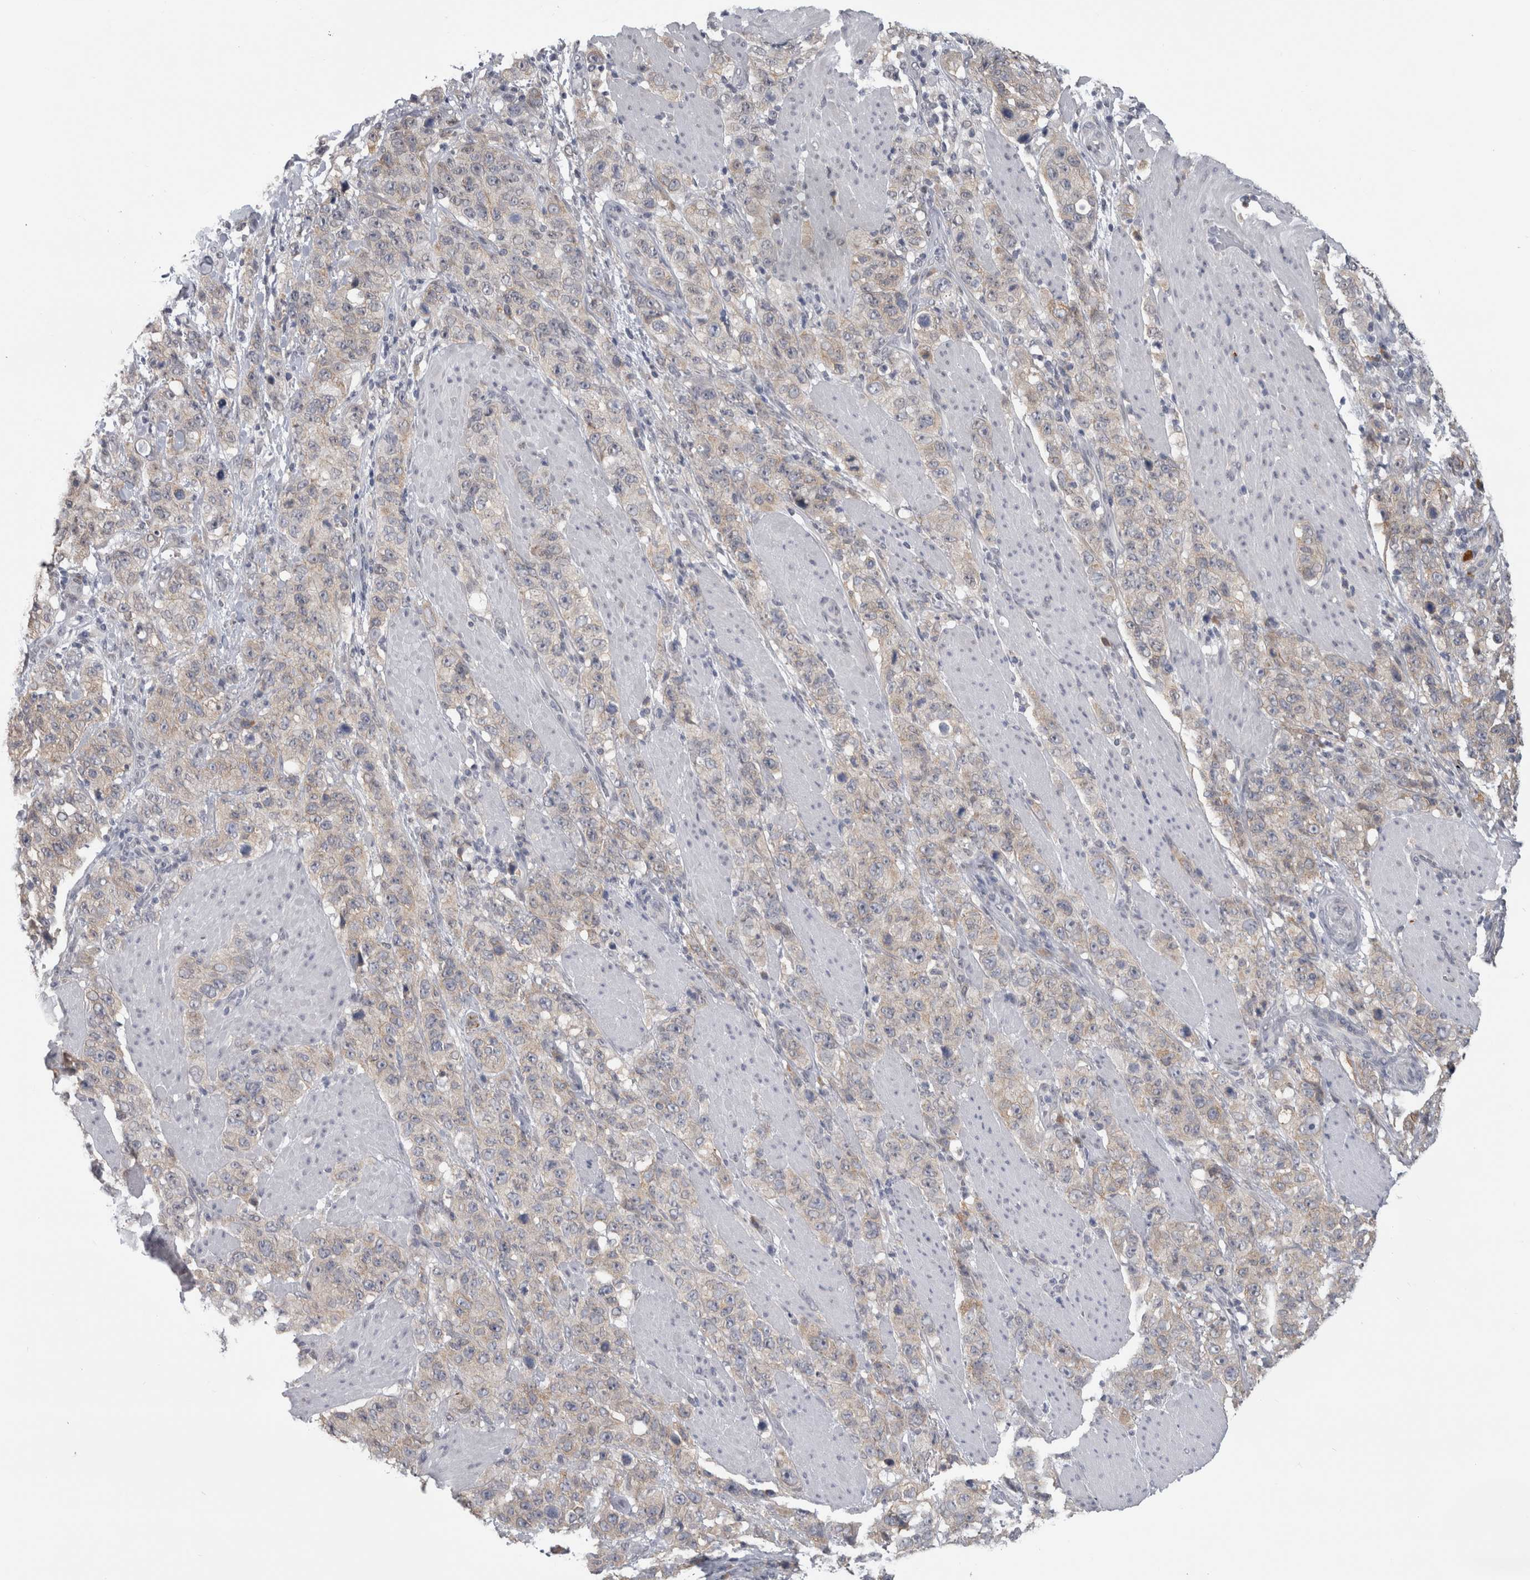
{"staining": {"intensity": "weak", "quantity": "25%-75%", "location": "cytoplasmic/membranous"}, "tissue": "stomach cancer", "cell_type": "Tumor cells", "image_type": "cancer", "snomed": [{"axis": "morphology", "description": "Adenocarcinoma, NOS"}, {"axis": "topography", "description": "Stomach"}], "caption": "The image demonstrates staining of stomach cancer (adenocarcinoma), revealing weak cytoplasmic/membranous protein positivity (brown color) within tumor cells.", "gene": "TMEM242", "patient": {"sex": "male", "age": 48}}